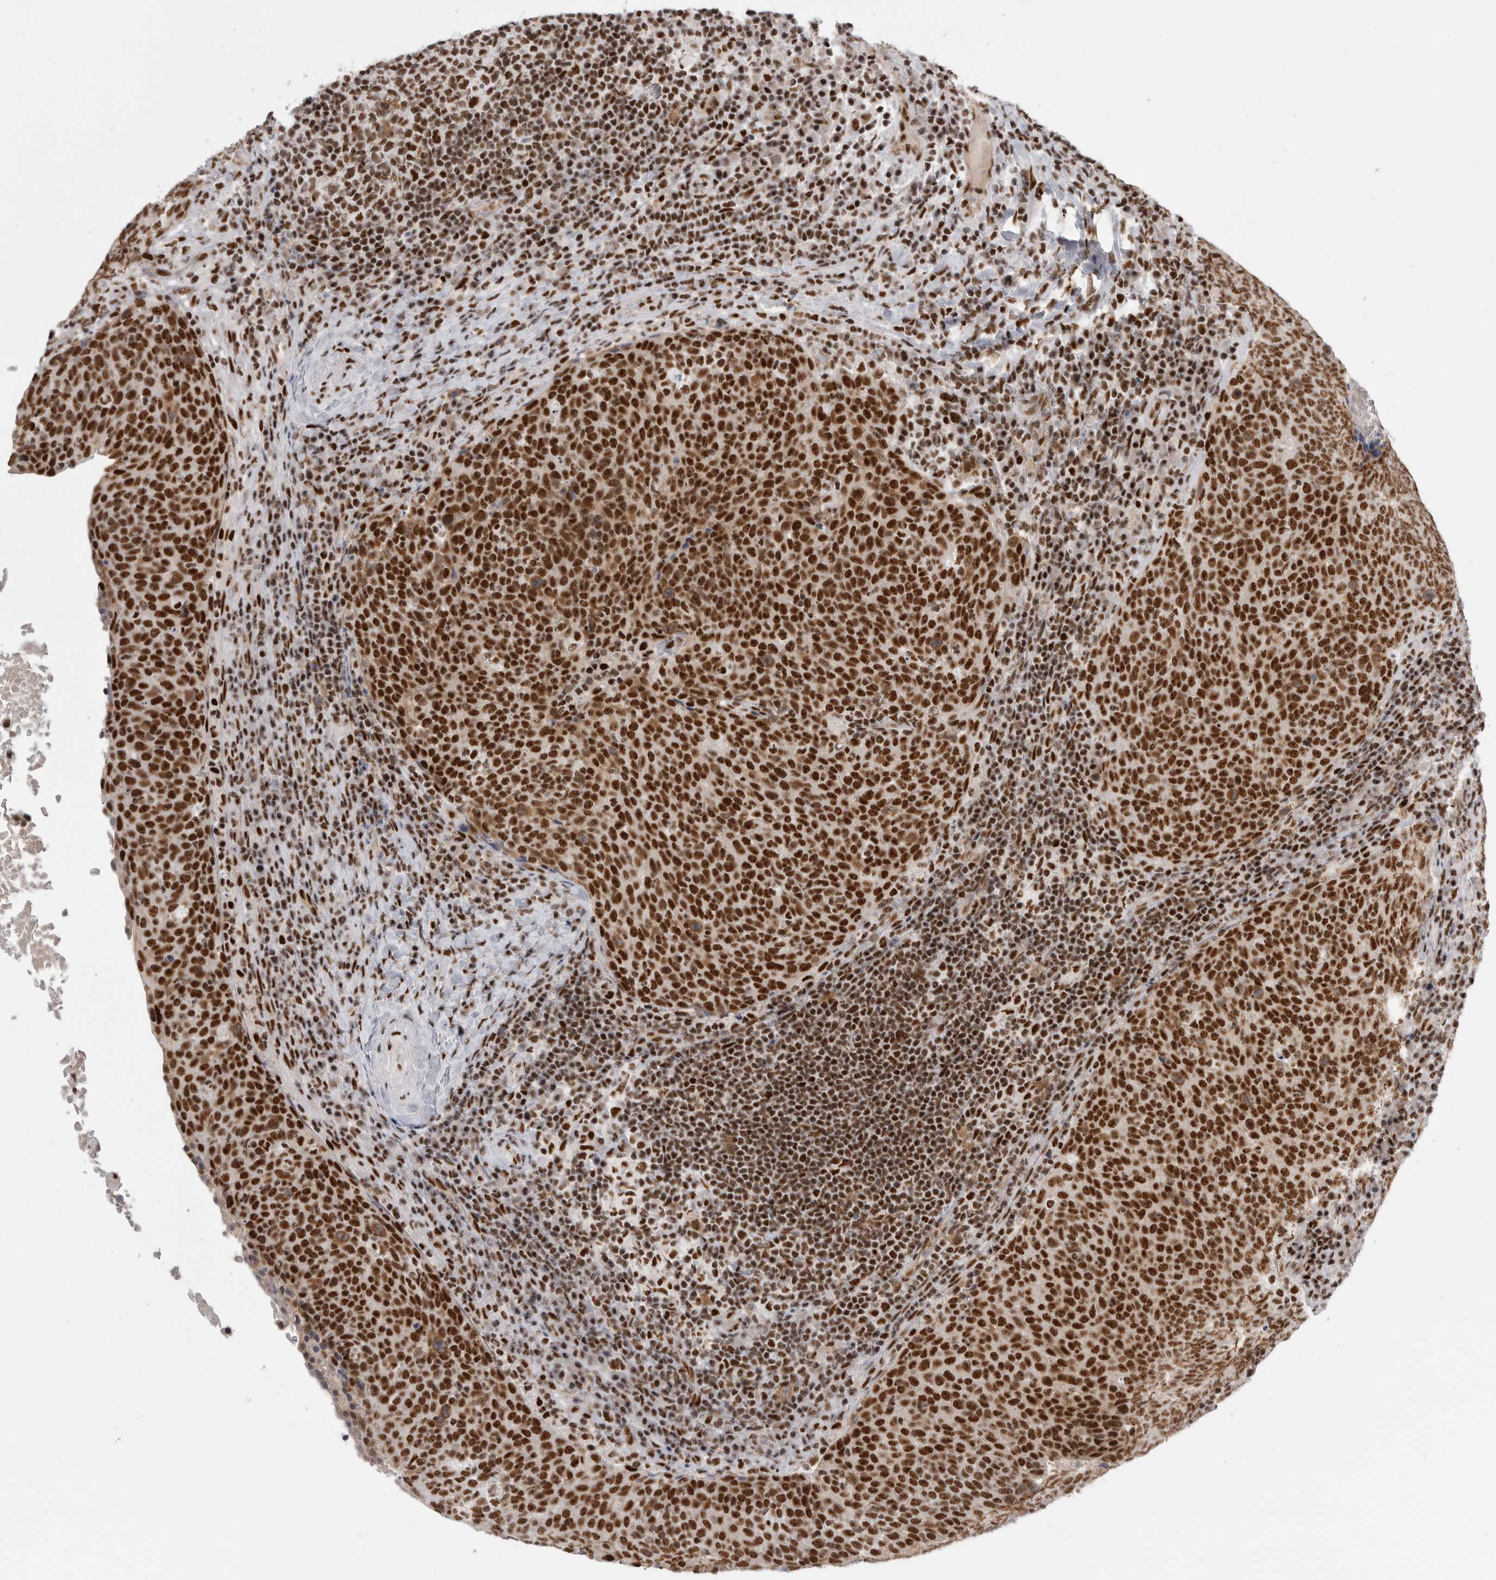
{"staining": {"intensity": "strong", "quantity": ">75%", "location": "nuclear"}, "tissue": "head and neck cancer", "cell_type": "Tumor cells", "image_type": "cancer", "snomed": [{"axis": "morphology", "description": "Squamous cell carcinoma, NOS"}, {"axis": "morphology", "description": "Squamous cell carcinoma, metastatic, NOS"}, {"axis": "topography", "description": "Lymph node"}, {"axis": "topography", "description": "Head-Neck"}], "caption": "Immunohistochemistry histopathology image of neoplastic tissue: metastatic squamous cell carcinoma (head and neck) stained using IHC exhibits high levels of strong protein expression localized specifically in the nuclear of tumor cells, appearing as a nuclear brown color.", "gene": "PPP1R8", "patient": {"sex": "male", "age": 62}}